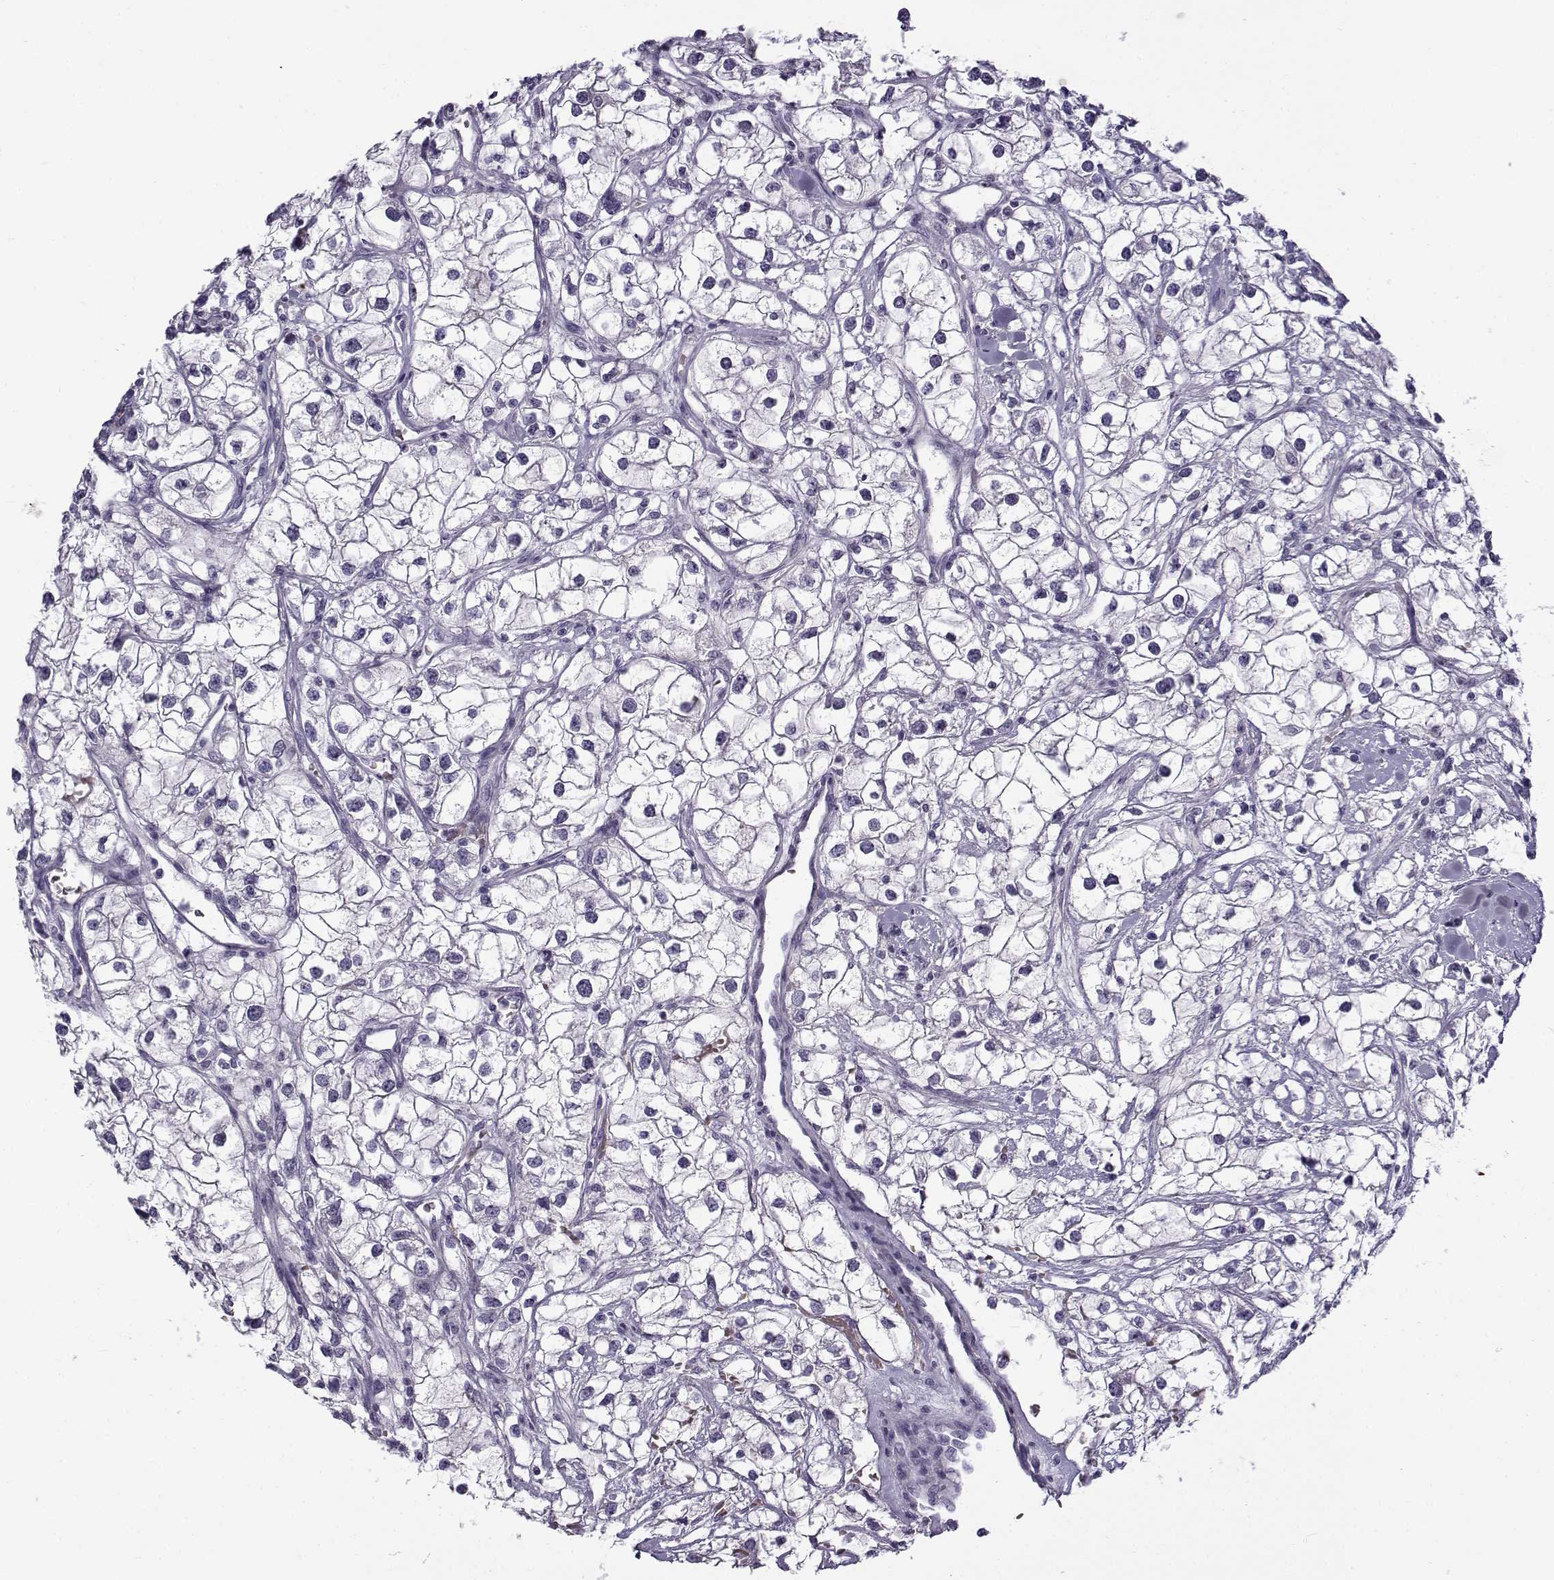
{"staining": {"intensity": "negative", "quantity": "none", "location": "none"}, "tissue": "renal cancer", "cell_type": "Tumor cells", "image_type": "cancer", "snomed": [{"axis": "morphology", "description": "Adenocarcinoma, NOS"}, {"axis": "topography", "description": "Kidney"}], "caption": "Immunohistochemical staining of renal cancer reveals no significant expression in tumor cells. (Brightfield microscopy of DAB immunohistochemistry at high magnification).", "gene": "GTSF1L", "patient": {"sex": "male", "age": 59}}